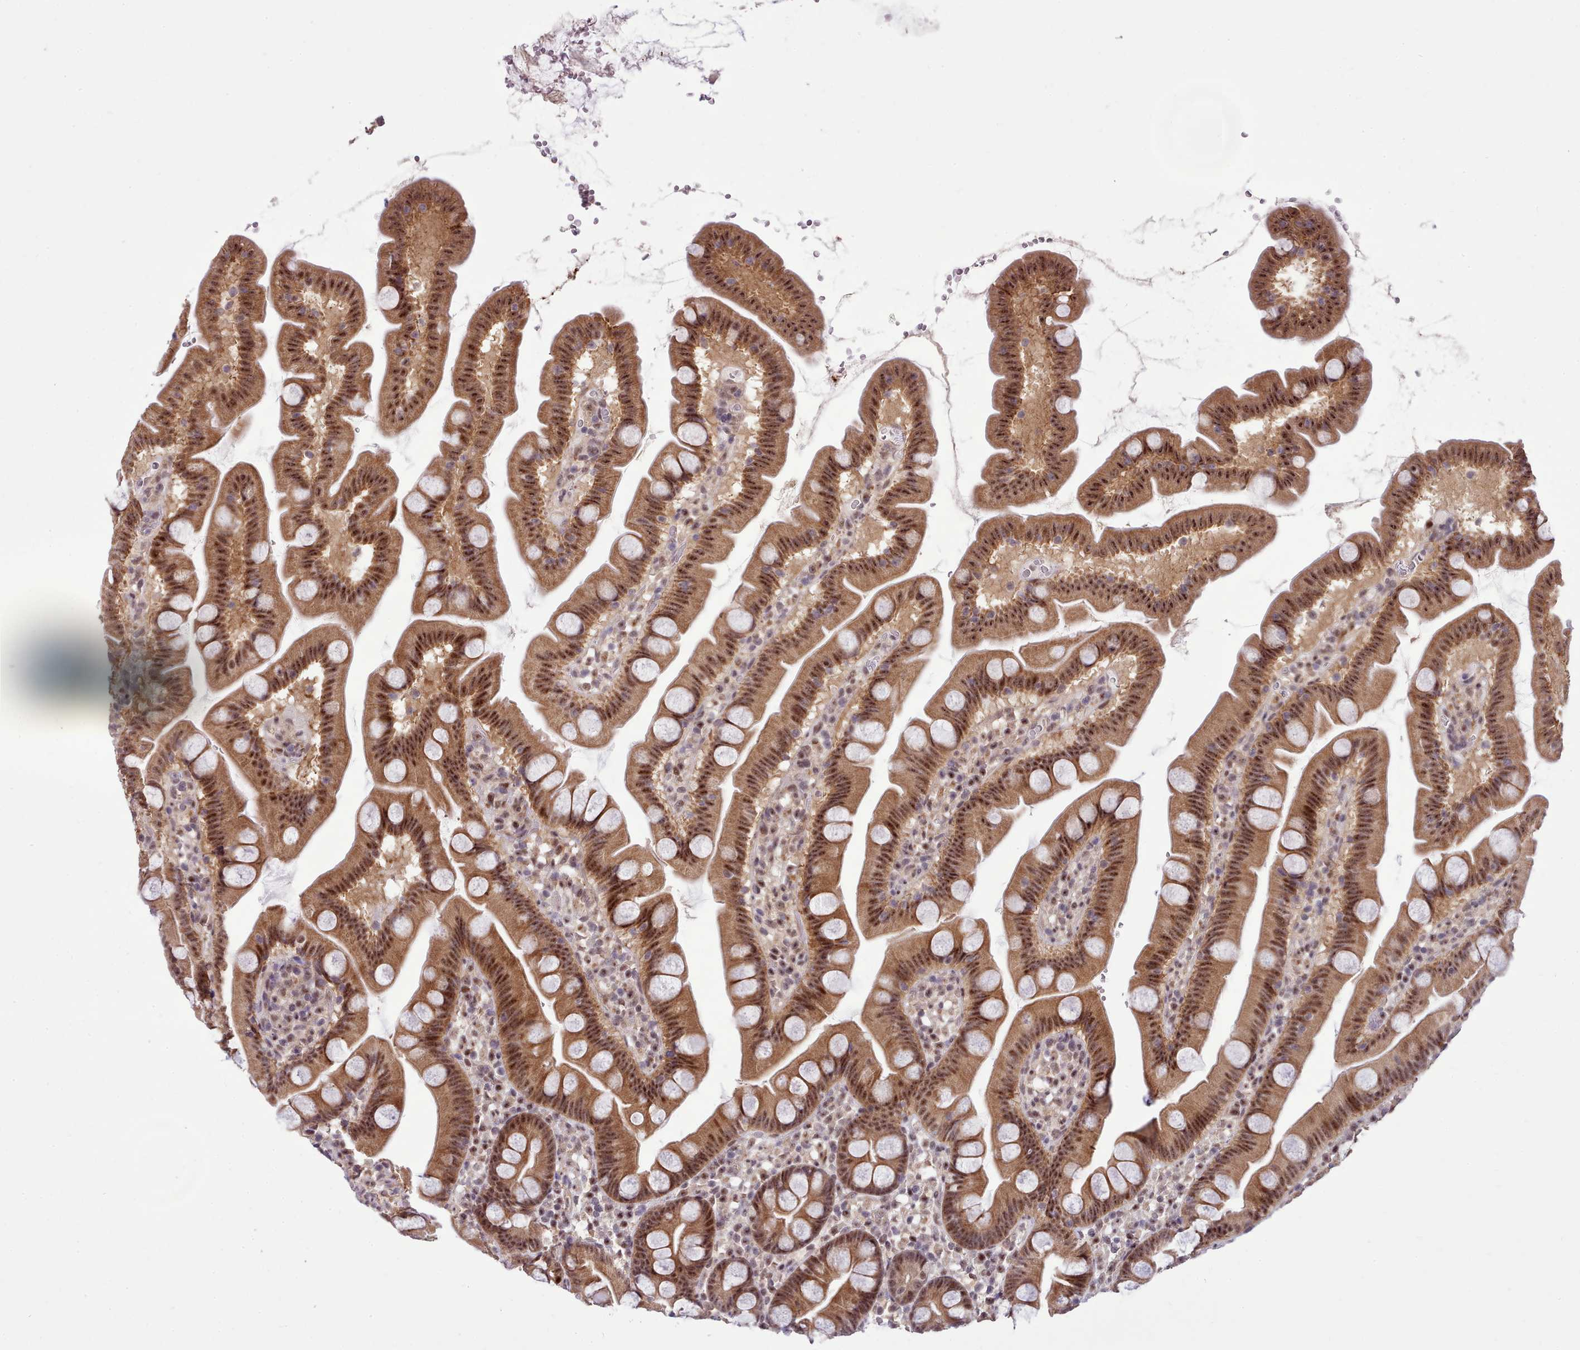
{"staining": {"intensity": "moderate", "quantity": ">75%", "location": "cytoplasmic/membranous,nuclear"}, "tissue": "small intestine", "cell_type": "Glandular cells", "image_type": "normal", "snomed": [{"axis": "morphology", "description": "Normal tissue, NOS"}, {"axis": "topography", "description": "Small intestine"}], "caption": "This micrograph shows immunohistochemistry staining of unremarkable human small intestine, with medium moderate cytoplasmic/membranous,nuclear expression in approximately >75% of glandular cells.", "gene": "HOXB7", "patient": {"sex": "female", "age": 68}}